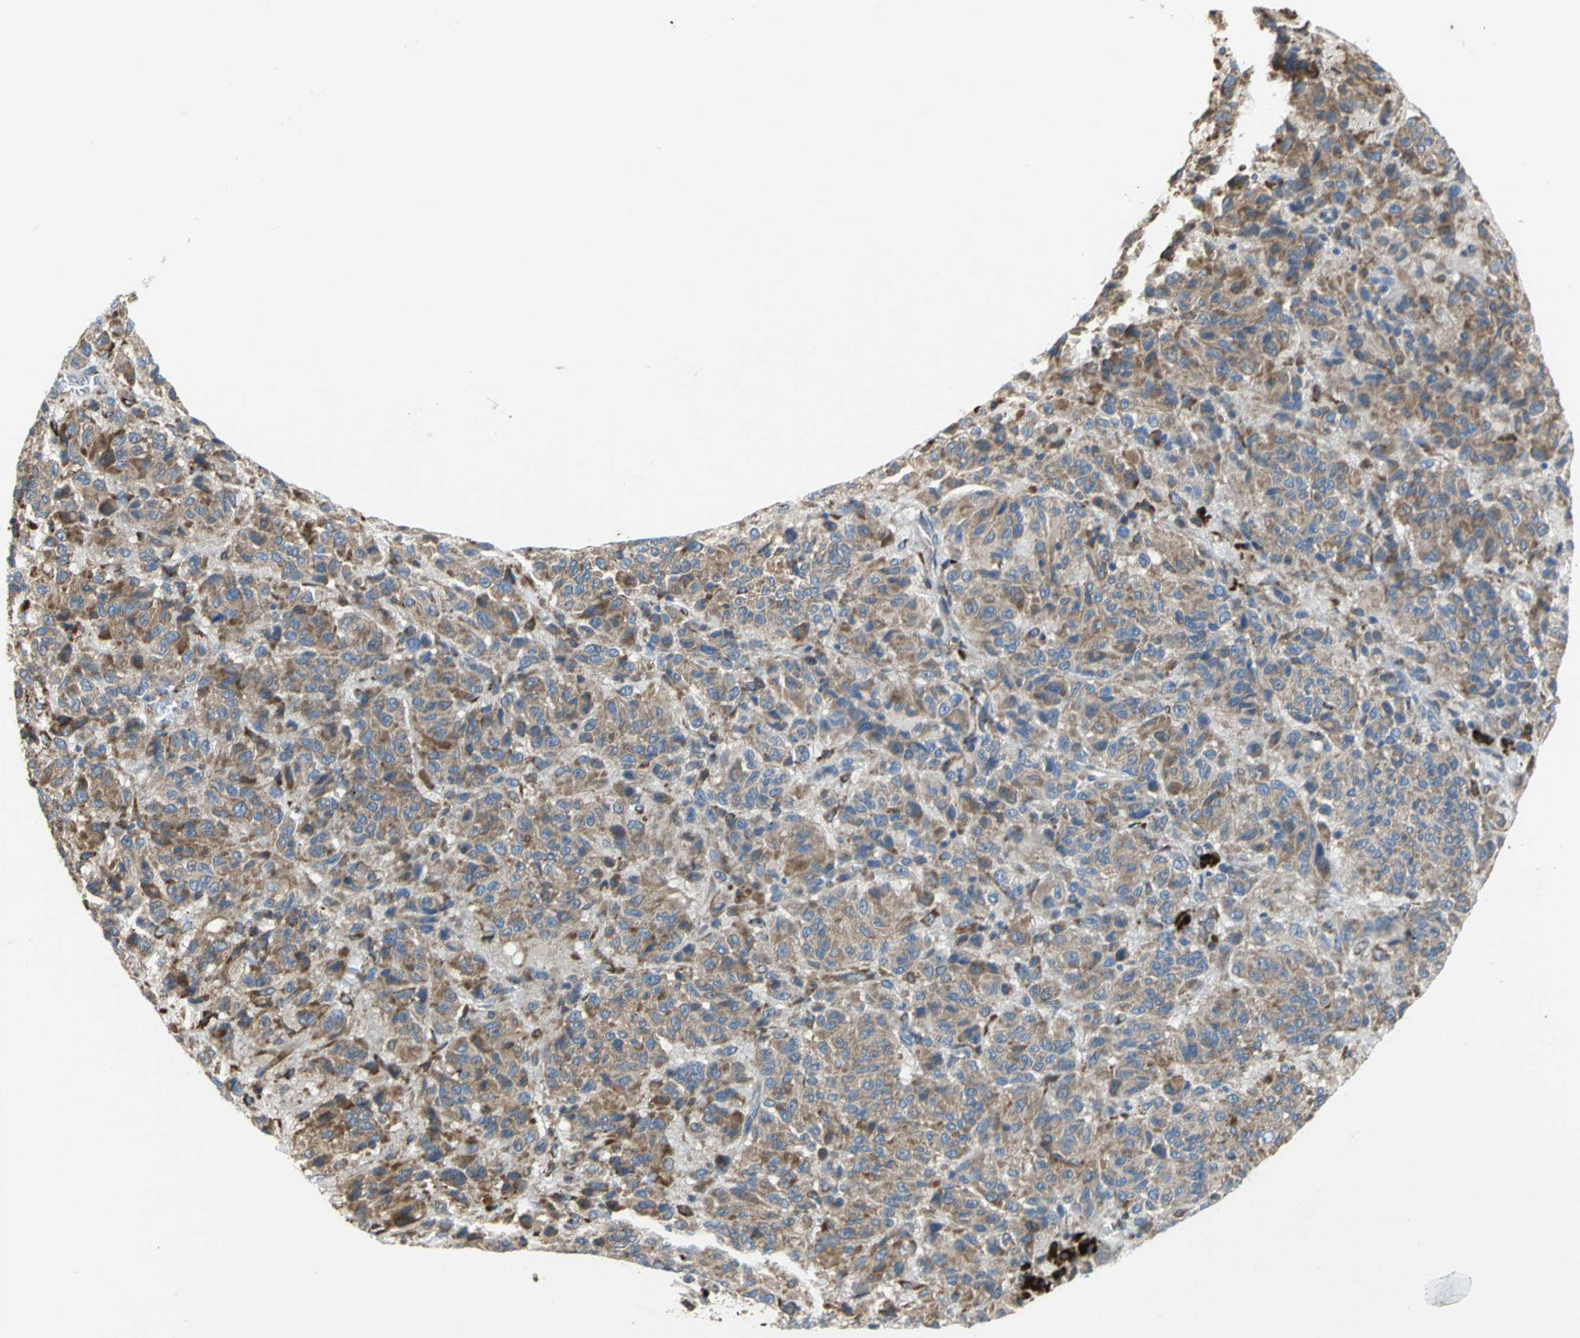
{"staining": {"intensity": "moderate", "quantity": ">75%", "location": "cytoplasmic/membranous"}, "tissue": "melanoma", "cell_type": "Tumor cells", "image_type": "cancer", "snomed": [{"axis": "morphology", "description": "Malignant melanoma, Metastatic site"}, {"axis": "topography", "description": "Lung"}], "caption": "Tumor cells demonstrate moderate cytoplasmic/membranous positivity in approximately >75% of cells in malignant melanoma (metastatic site).", "gene": "SDF2L1", "patient": {"sex": "male", "age": 64}}